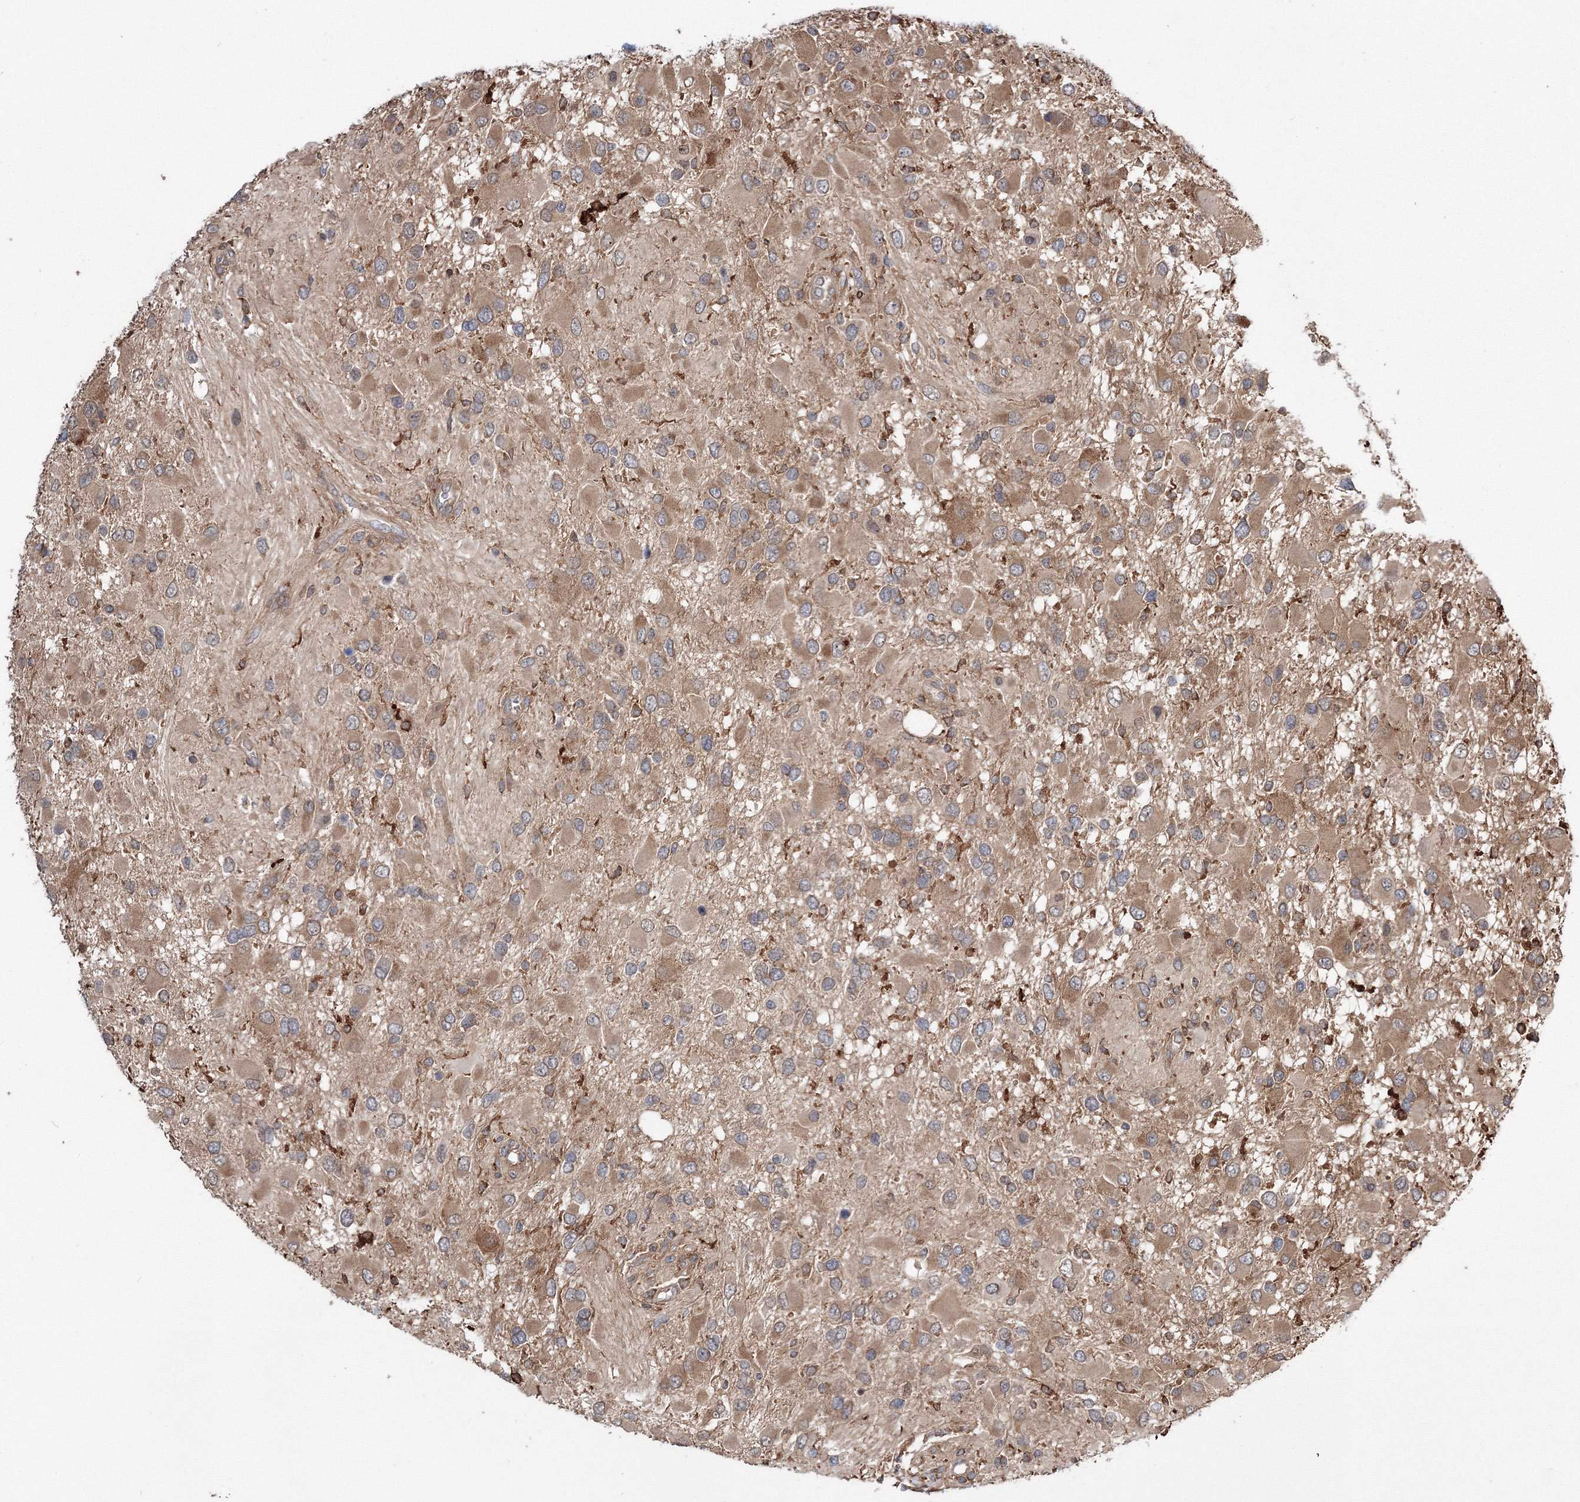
{"staining": {"intensity": "weak", "quantity": ">75%", "location": "cytoplasmic/membranous"}, "tissue": "glioma", "cell_type": "Tumor cells", "image_type": "cancer", "snomed": [{"axis": "morphology", "description": "Glioma, malignant, High grade"}, {"axis": "topography", "description": "Brain"}], "caption": "Tumor cells display low levels of weak cytoplasmic/membranous staining in approximately >75% of cells in malignant glioma (high-grade). (DAB IHC, brown staining for protein, blue staining for nuclei).", "gene": "RANBP3L", "patient": {"sex": "male", "age": 53}}